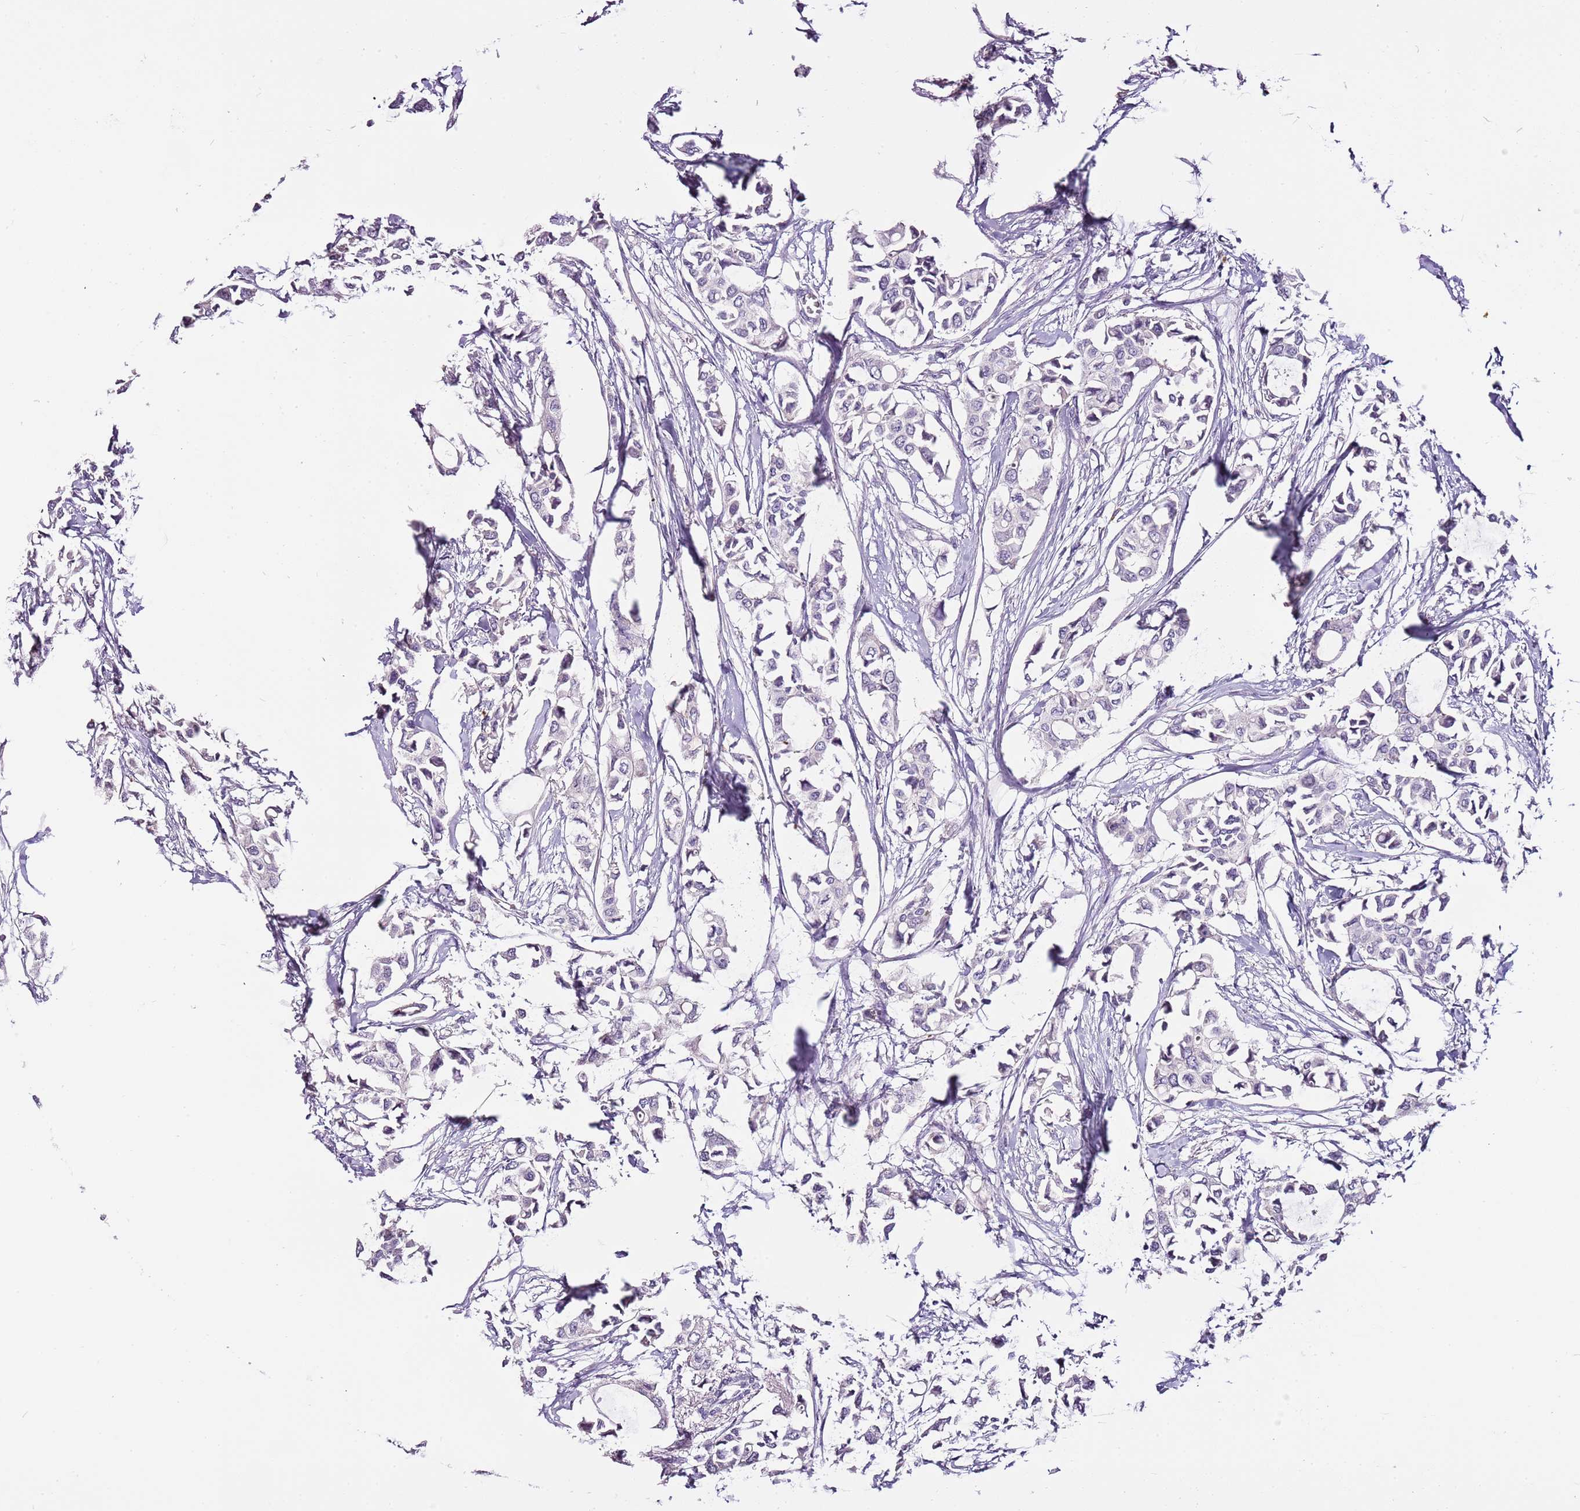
{"staining": {"intensity": "negative", "quantity": "none", "location": "none"}, "tissue": "breast cancer", "cell_type": "Tumor cells", "image_type": "cancer", "snomed": [{"axis": "morphology", "description": "Duct carcinoma"}, {"axis": "topography", "description": "Breast"}], "caption": "This micrograph is of infiltrating ductal carcinoma (breast) stained with IHC to label a protein in brown with the nuclei are counter-stained blue. There is no expression in tumor cells.", "gene": "NKX2-3", "patient": {"sex": "female", "age": 41}}